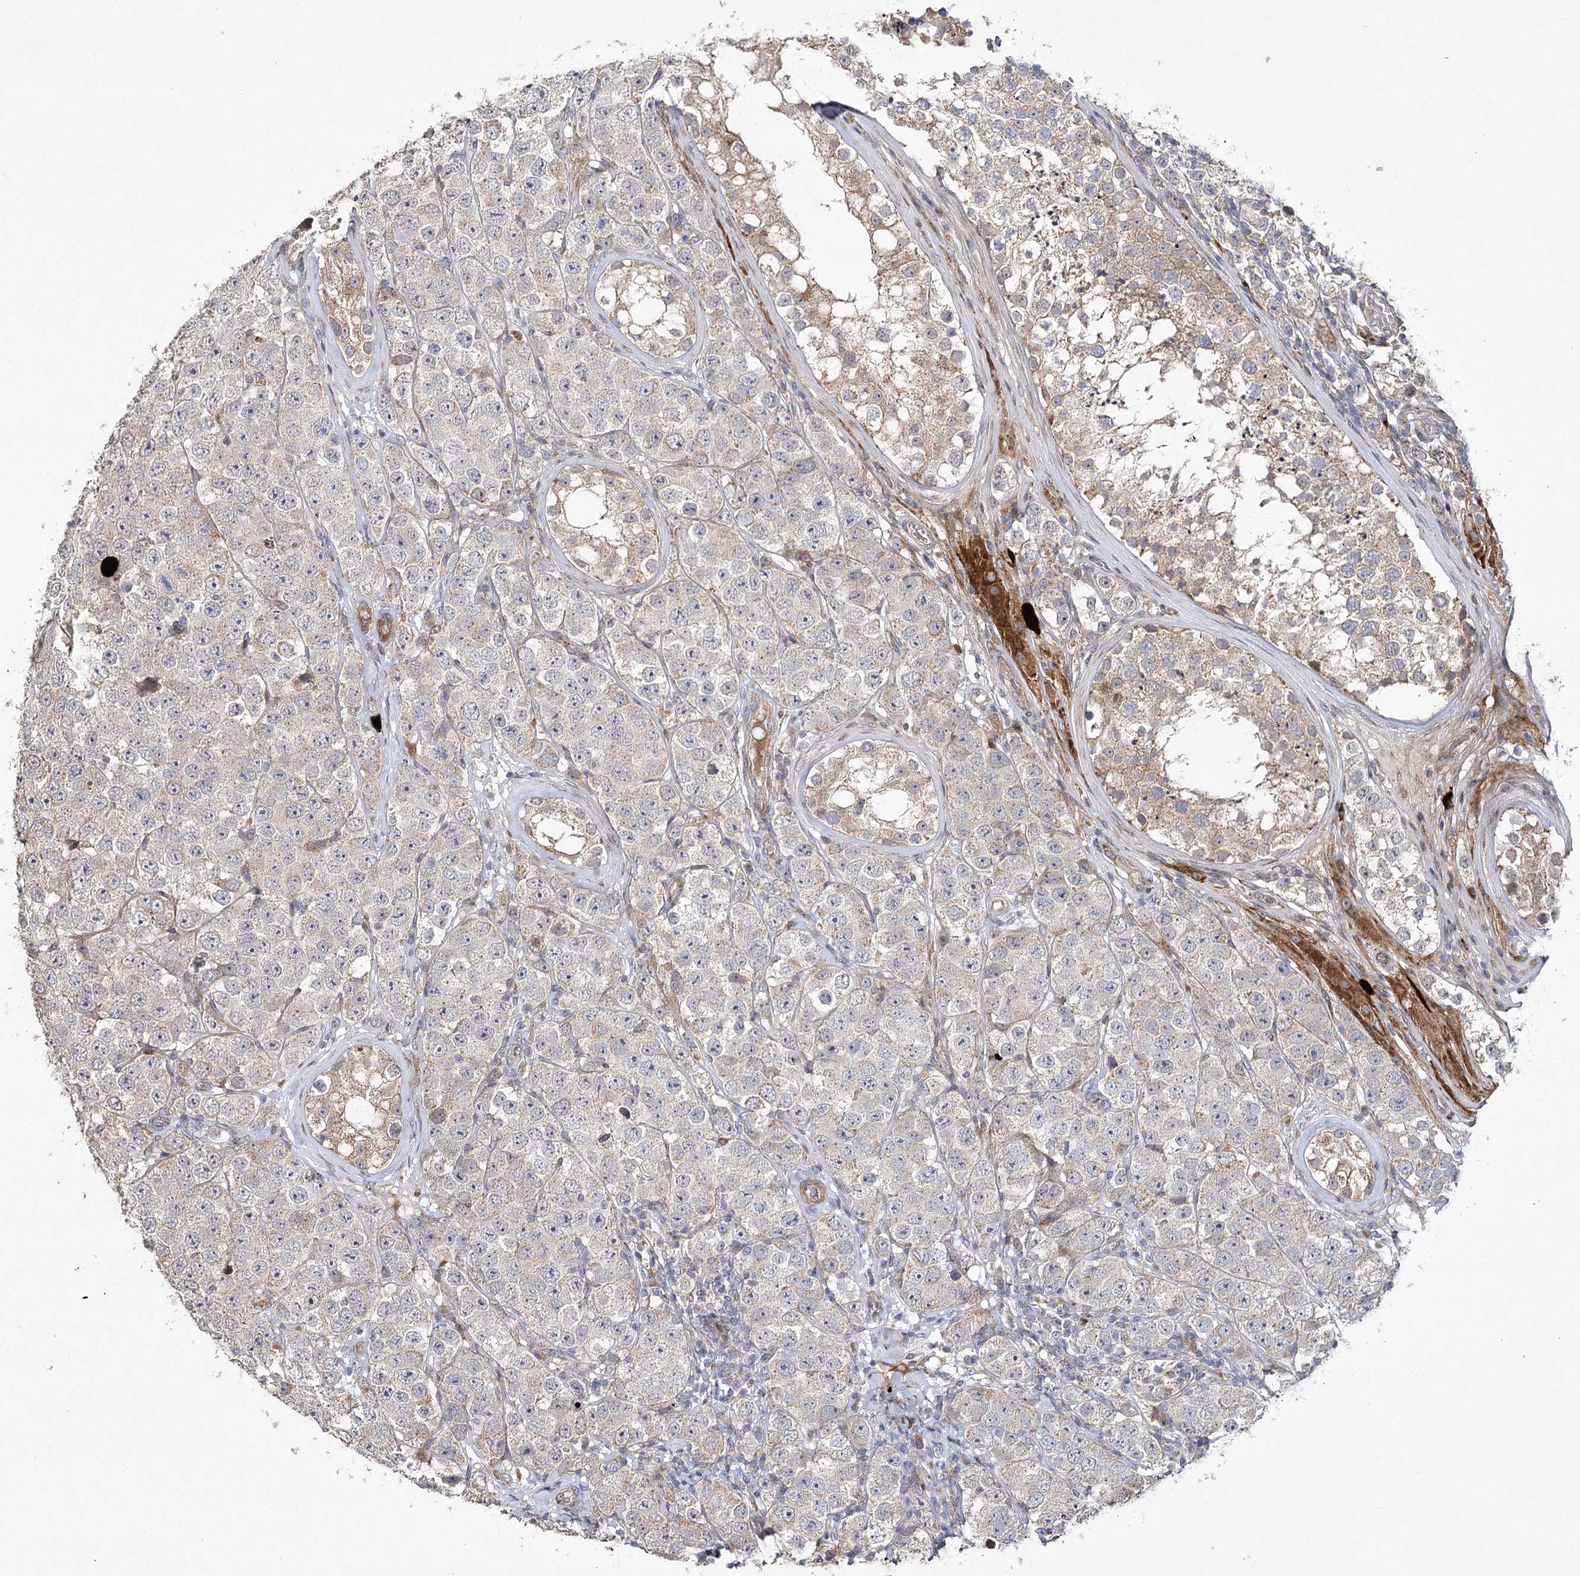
{"staining": {"intensity": "weak", "quantity": "25%-75%", "location": "cytoplasmic/membranous"}, "tissue": "testis cancer", "cell_type": "Tumor cells", "image_type": "cancer", "snomed": [{"axis": "morphology", "description": "Seminoma, NOS"}, {"axis": "topography", "description": "Testis"}], "caption": "This is a photomicrograph of IHC staining of testis cancer, which shows weak staining in the cytoplasmic/membranous of tumor cells.", "gene": "OBSL1", "patient": {"sex": "male", "age": 28}}